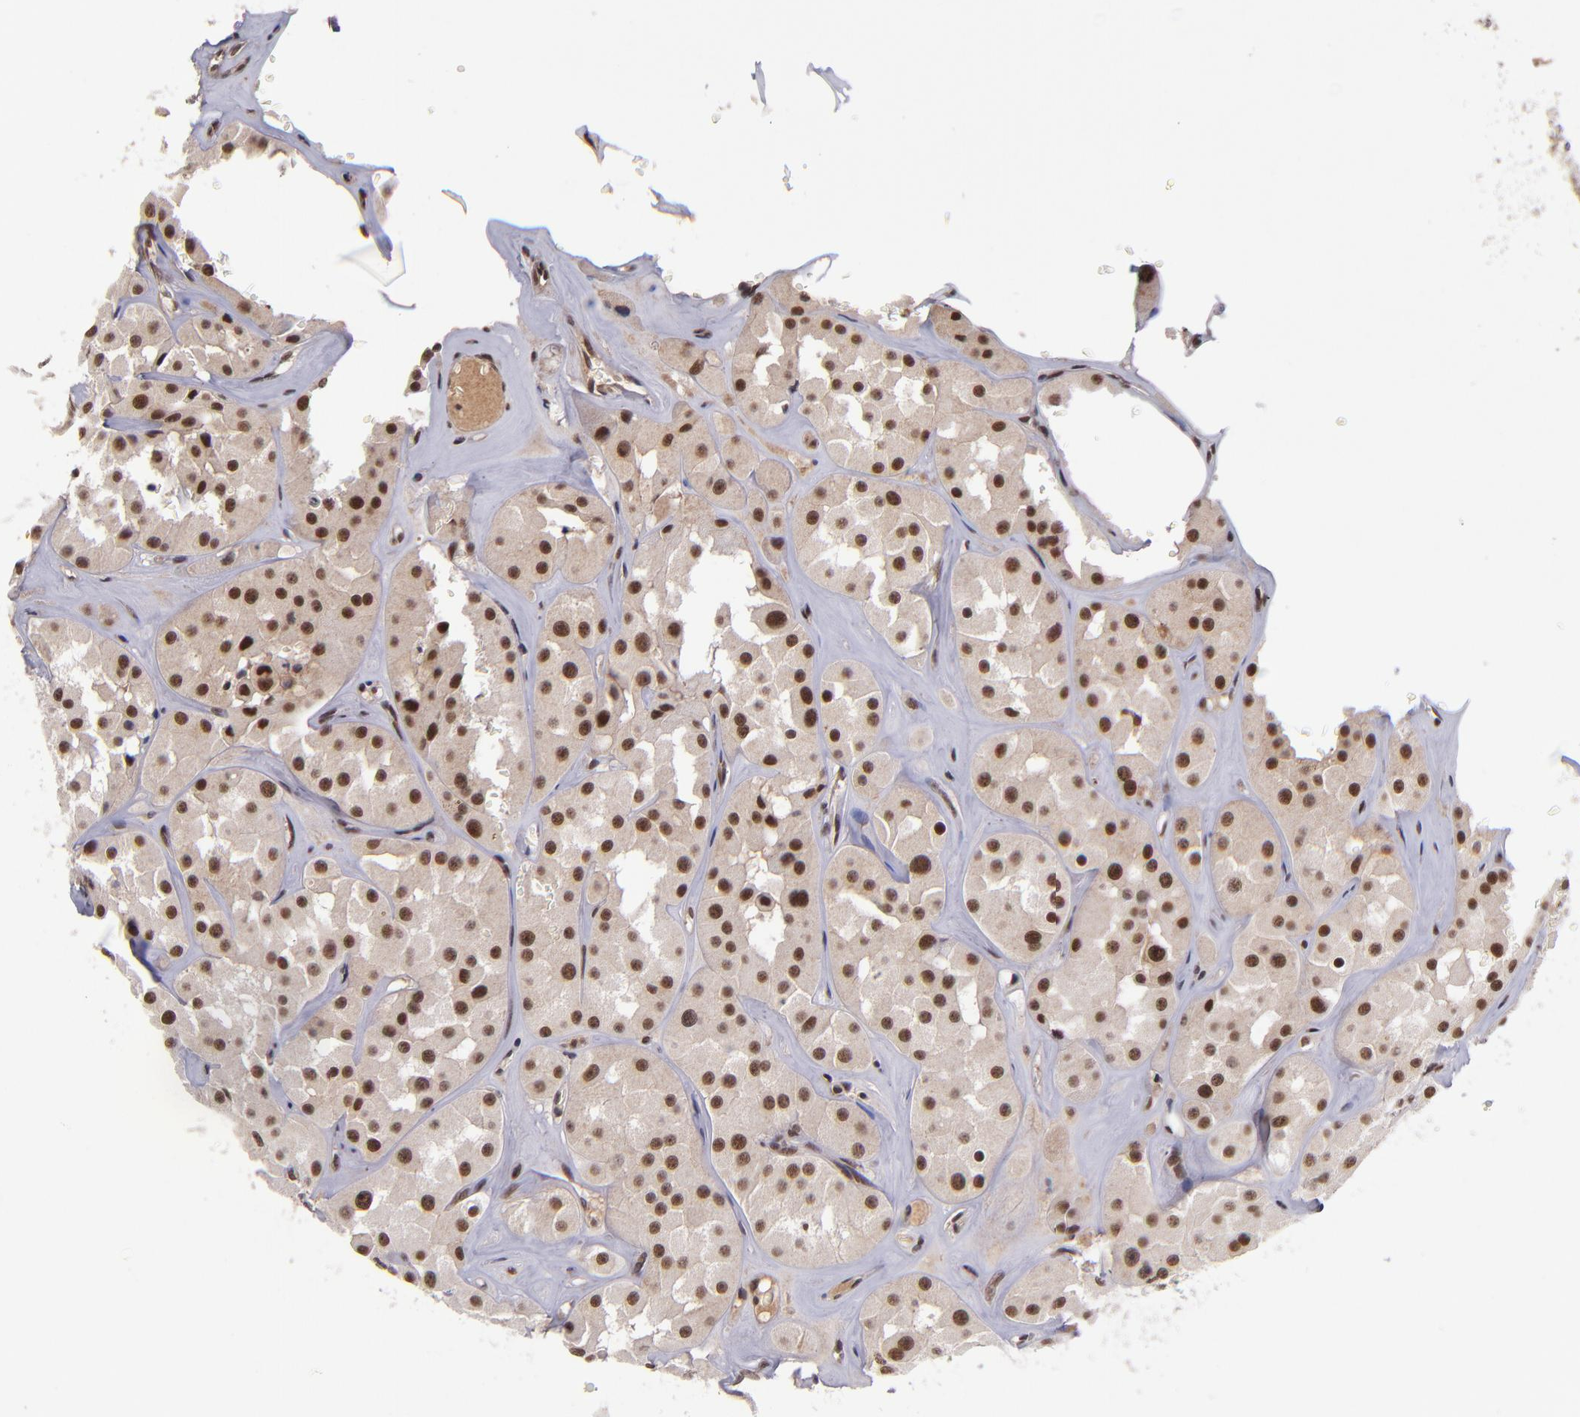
{"staining": {"intensity": "strong", "quantity": ">75%", "location": "nuclear"}, "tissue": "renal cancer", "cell_type": "Tumor cells", "image_type": "cancer", "snomed": [{"axis": "morphology", "description": "Adenocarcinoma, uncertain malignant potential"}, {"axis": "topography", "description": "Kidney"}], "caption": "A high-resolution micrograph shows IHC staining of adenocarcinoma,  uncertain malignant potential (renal), which demonstrates strong nuclear positivity in about >75% of tumor cells. (DAB (3,3'-diaminobenzidine) IHC with brightfield microscopy, high magnification).", "gene": "EP300", "patient": {"sex": "male", "age": 63}}